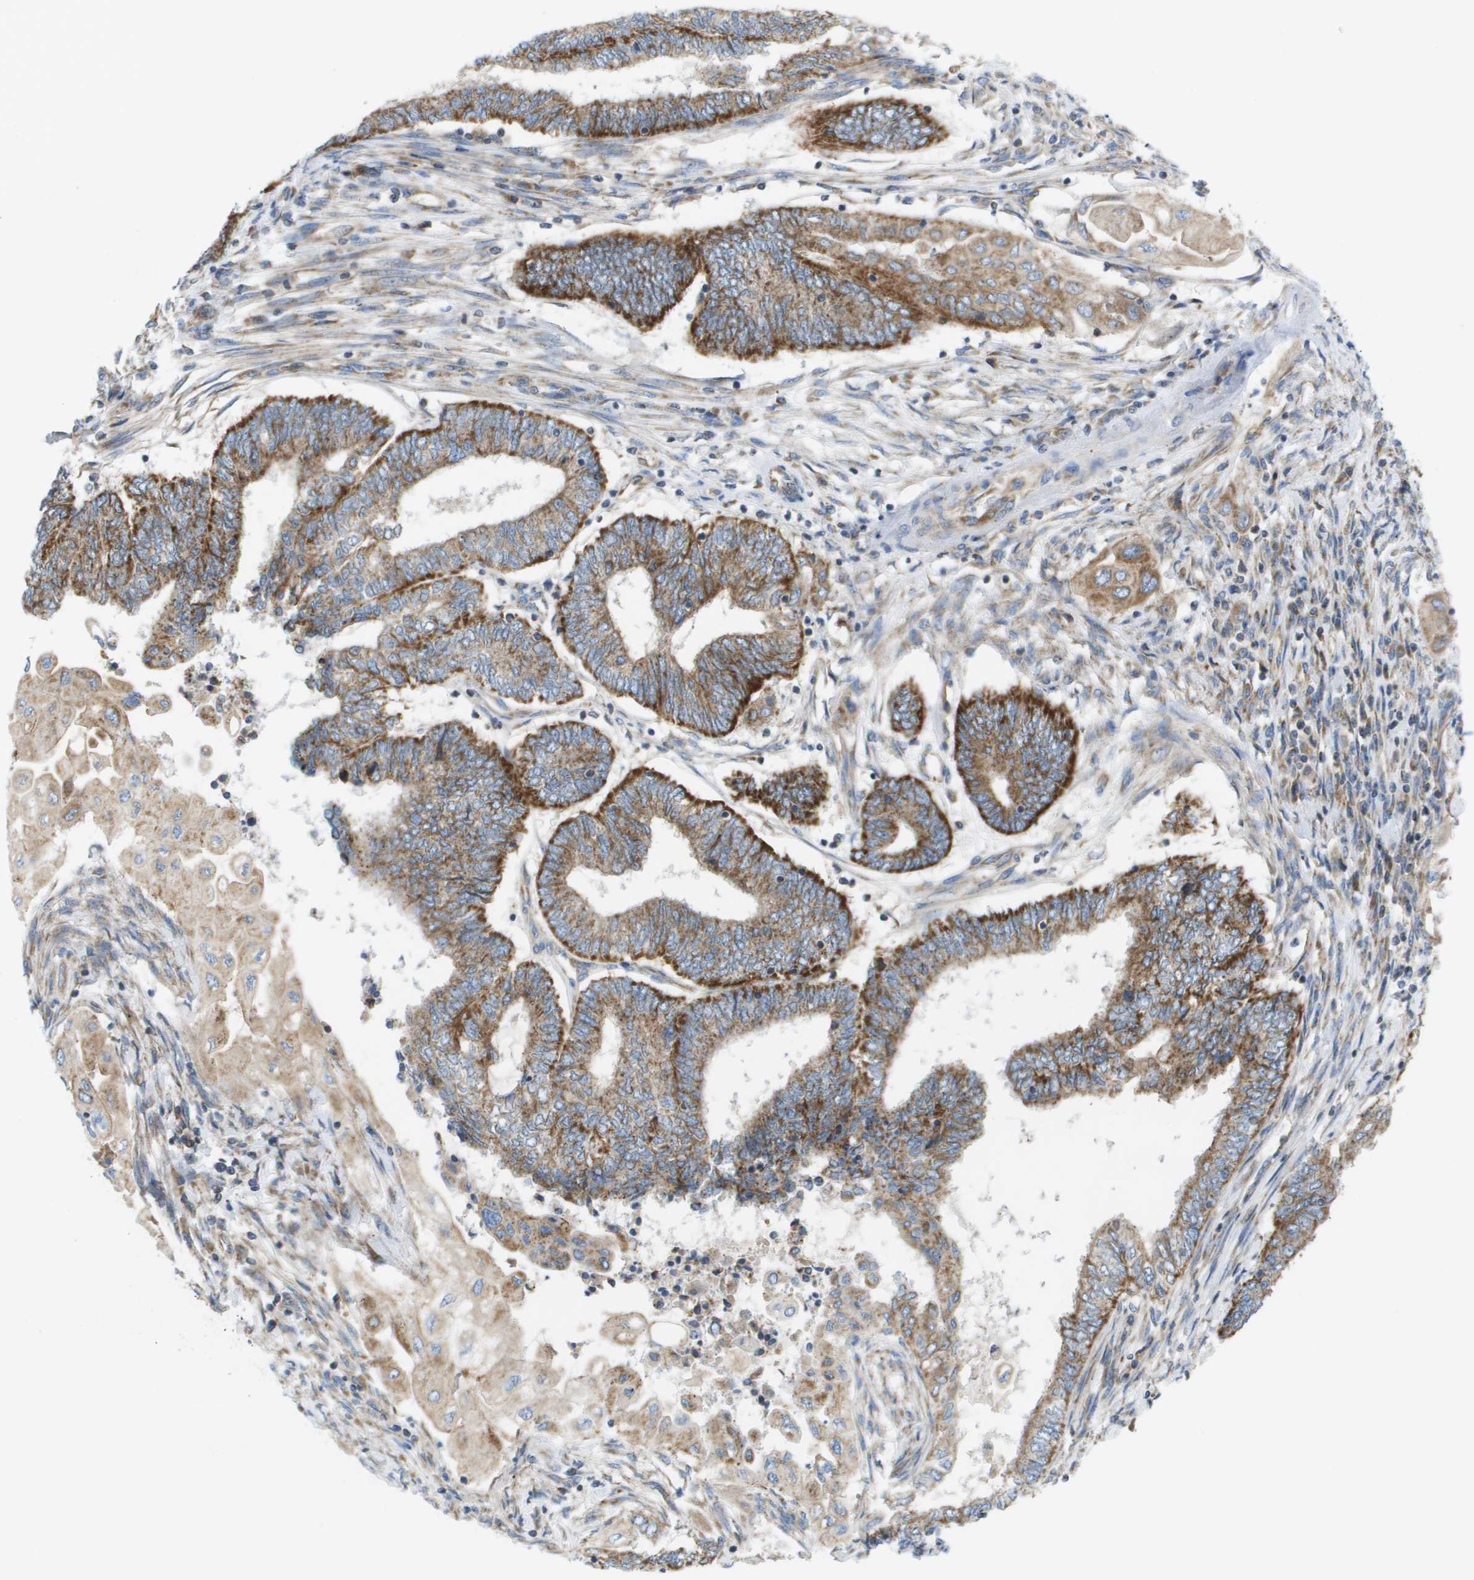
{"staining": {"intensity": "strong", "quantity": ">75%", "location": "cytoplasmic/membranous"}, "tissue": "endometrial cancer", "cell_type": "Tumor cells", "image_type": "cancer", "snomed": [{"axis": "morphology", "description": "Adenocarcinoma, NOS"}, {"axis": "topography", "description": "Uterus"}, {"axis": "topography", "description": "Endometrium"}], "caption": "Immunohistochemical staining of adenocarcinoma (endometrial) displays high levels of strong cytoplasmic/membranous positivity in approximately >75% of tumor cells.", "gene": "FIS1", "patient": {"sex": "female", "age": 70}}